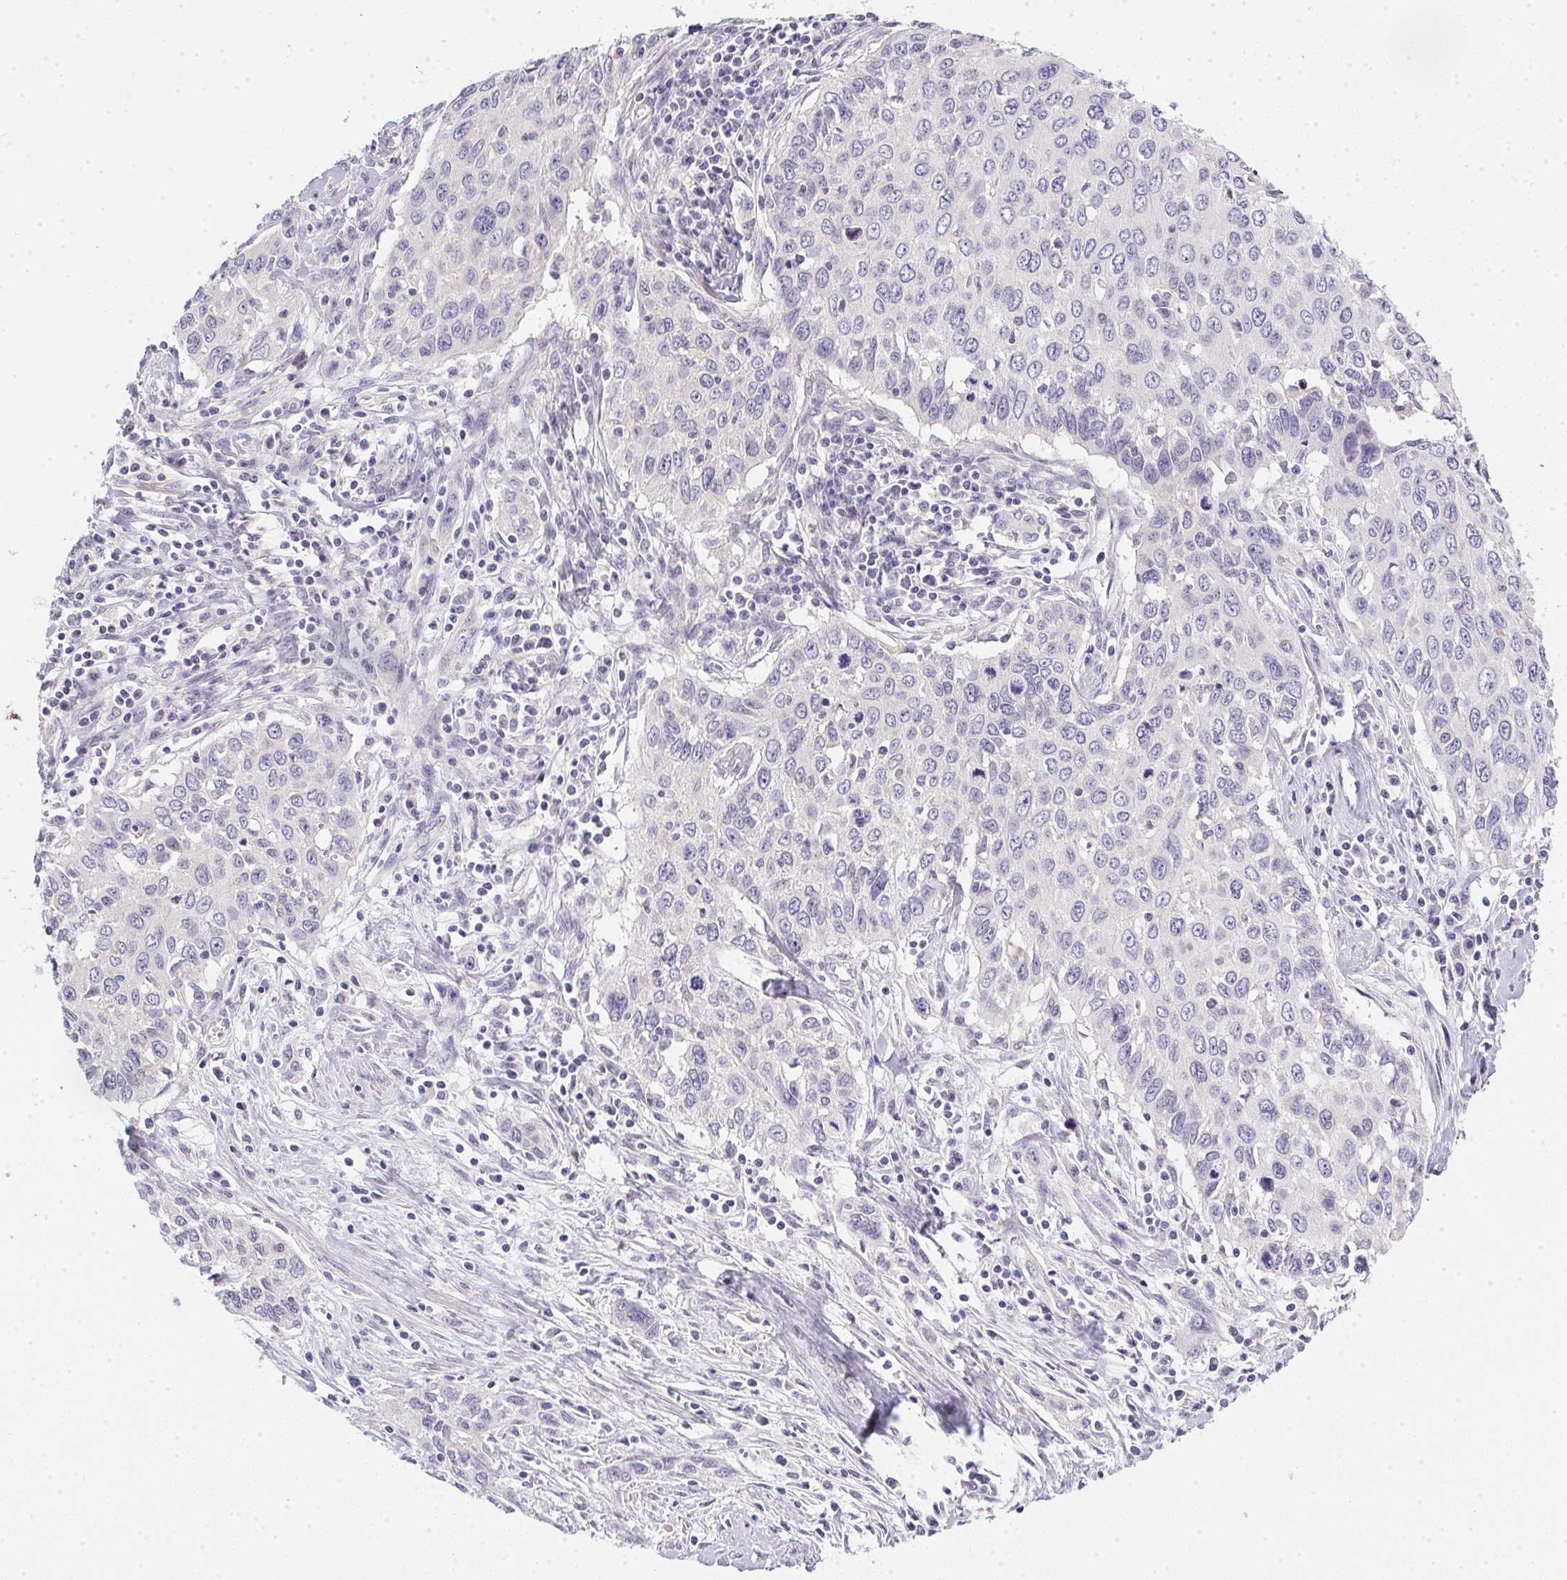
{"staining": {"intensity": "negative", "quantity": "none", "location": "none"}, "tissue": "cervical cancer", "cell_type": "Tumor cells", "image_type": "cancer", "snomed": [{"axis": "morphology", "description": "Squamous cell carcinoma, NOS"}, {"axis": "topography", "description": "Cervix"}], "caption": "Immunohistochemical staining of cervical cancer exhibits no significant positivity in tumor cells.", "gene": "SLC17A7", "patient": {"sex": "female", "age": 38}}